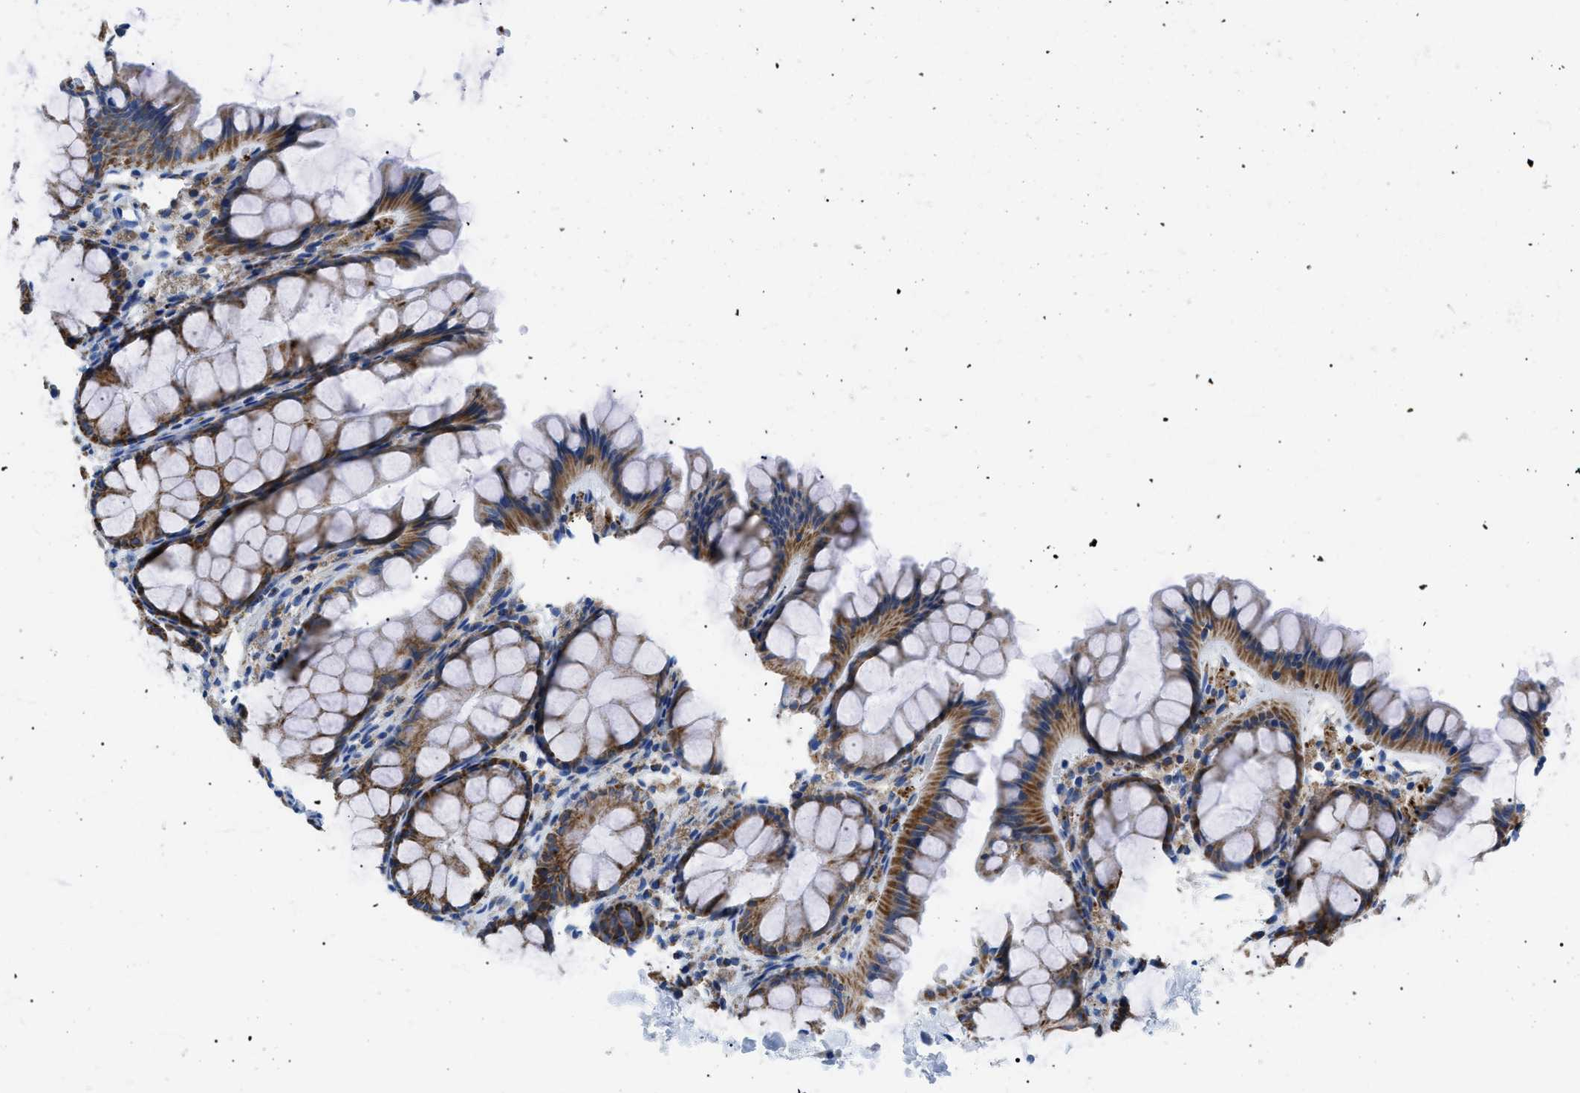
{"staining": {"intensity": "moderate", "quantity": "25%-75%", "location": "cytoplasmic/membranous"}, "tissue": "colon", "cell_type": "Endothelial cells", "image_type": "normal", "snomed": [{"axis": "morphology", "description": "Normal tissue, NOS"}, {"axis": "topography", "description": "Colon"}], "caption": "This micrograph displays unremarkable colon stained with IHC to label a protein in brown. The cytoplasmic/membranous of endothelial cells show moderate positivity for the protein. Nuclei are counter-stained blue.", "gene": "PHB2", "patient": {"sex": "female", "age": 55}}